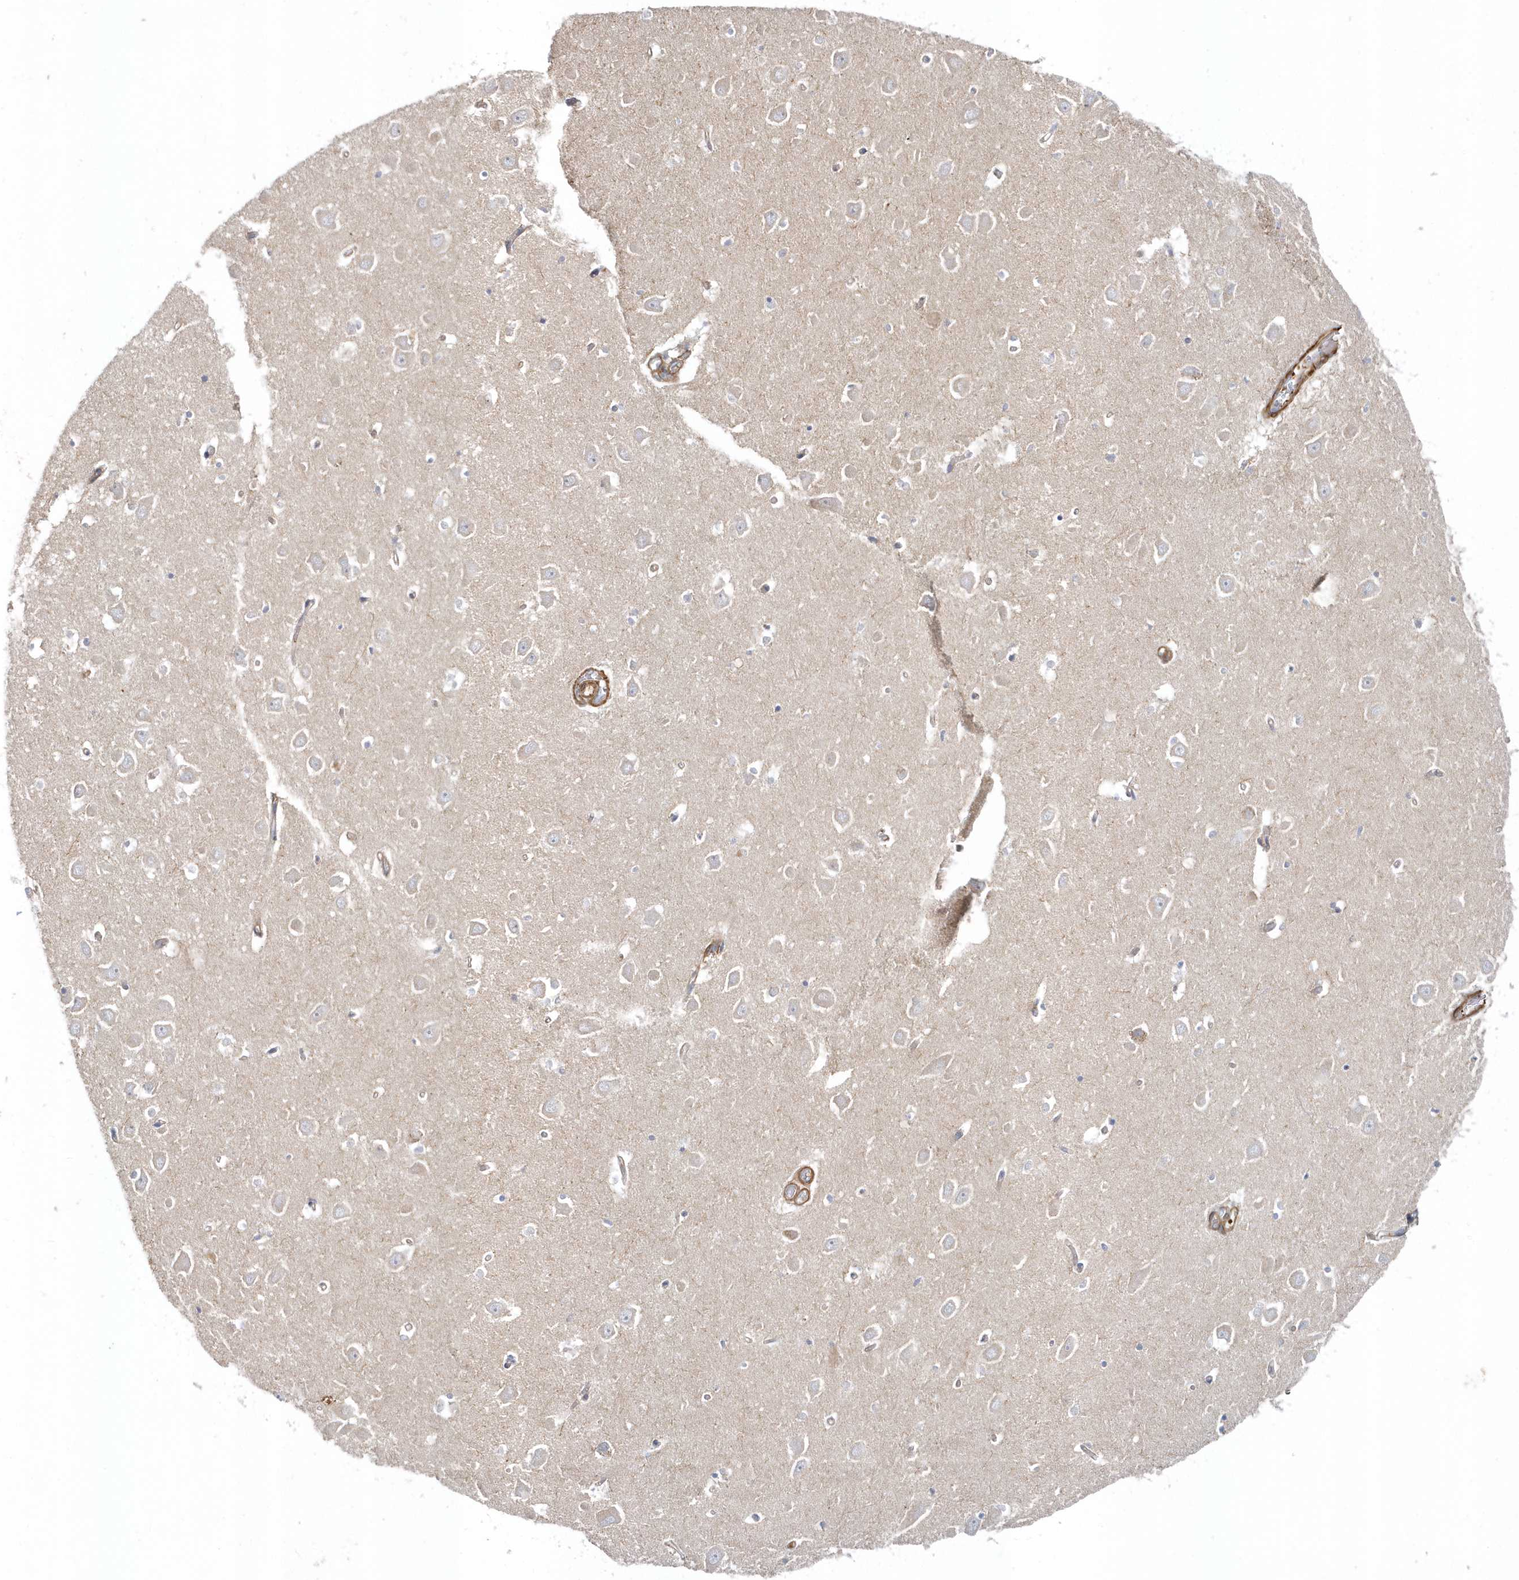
{"staining": {"intensity": "negative", "quantity": "none", "location": "none"}, "tissue": "hippocampus", "cell_type": "Glial cells", "image_type": "normal", "snomed": [{"axis": "morphology", "description": "Normal tissue, NOS"}, {"axis": "topography", "description": "Hippocampus"}], "caption": "High magnification brightfield microscopy of normal hippocampus stained with DAB (3,3'-diaminobenzidine) (brown) and counterstained with hematoxylin (blue): glial cells show no significant positivity.", "gene": "LEXM", "patient": {"sex": "male", "age": 70}}